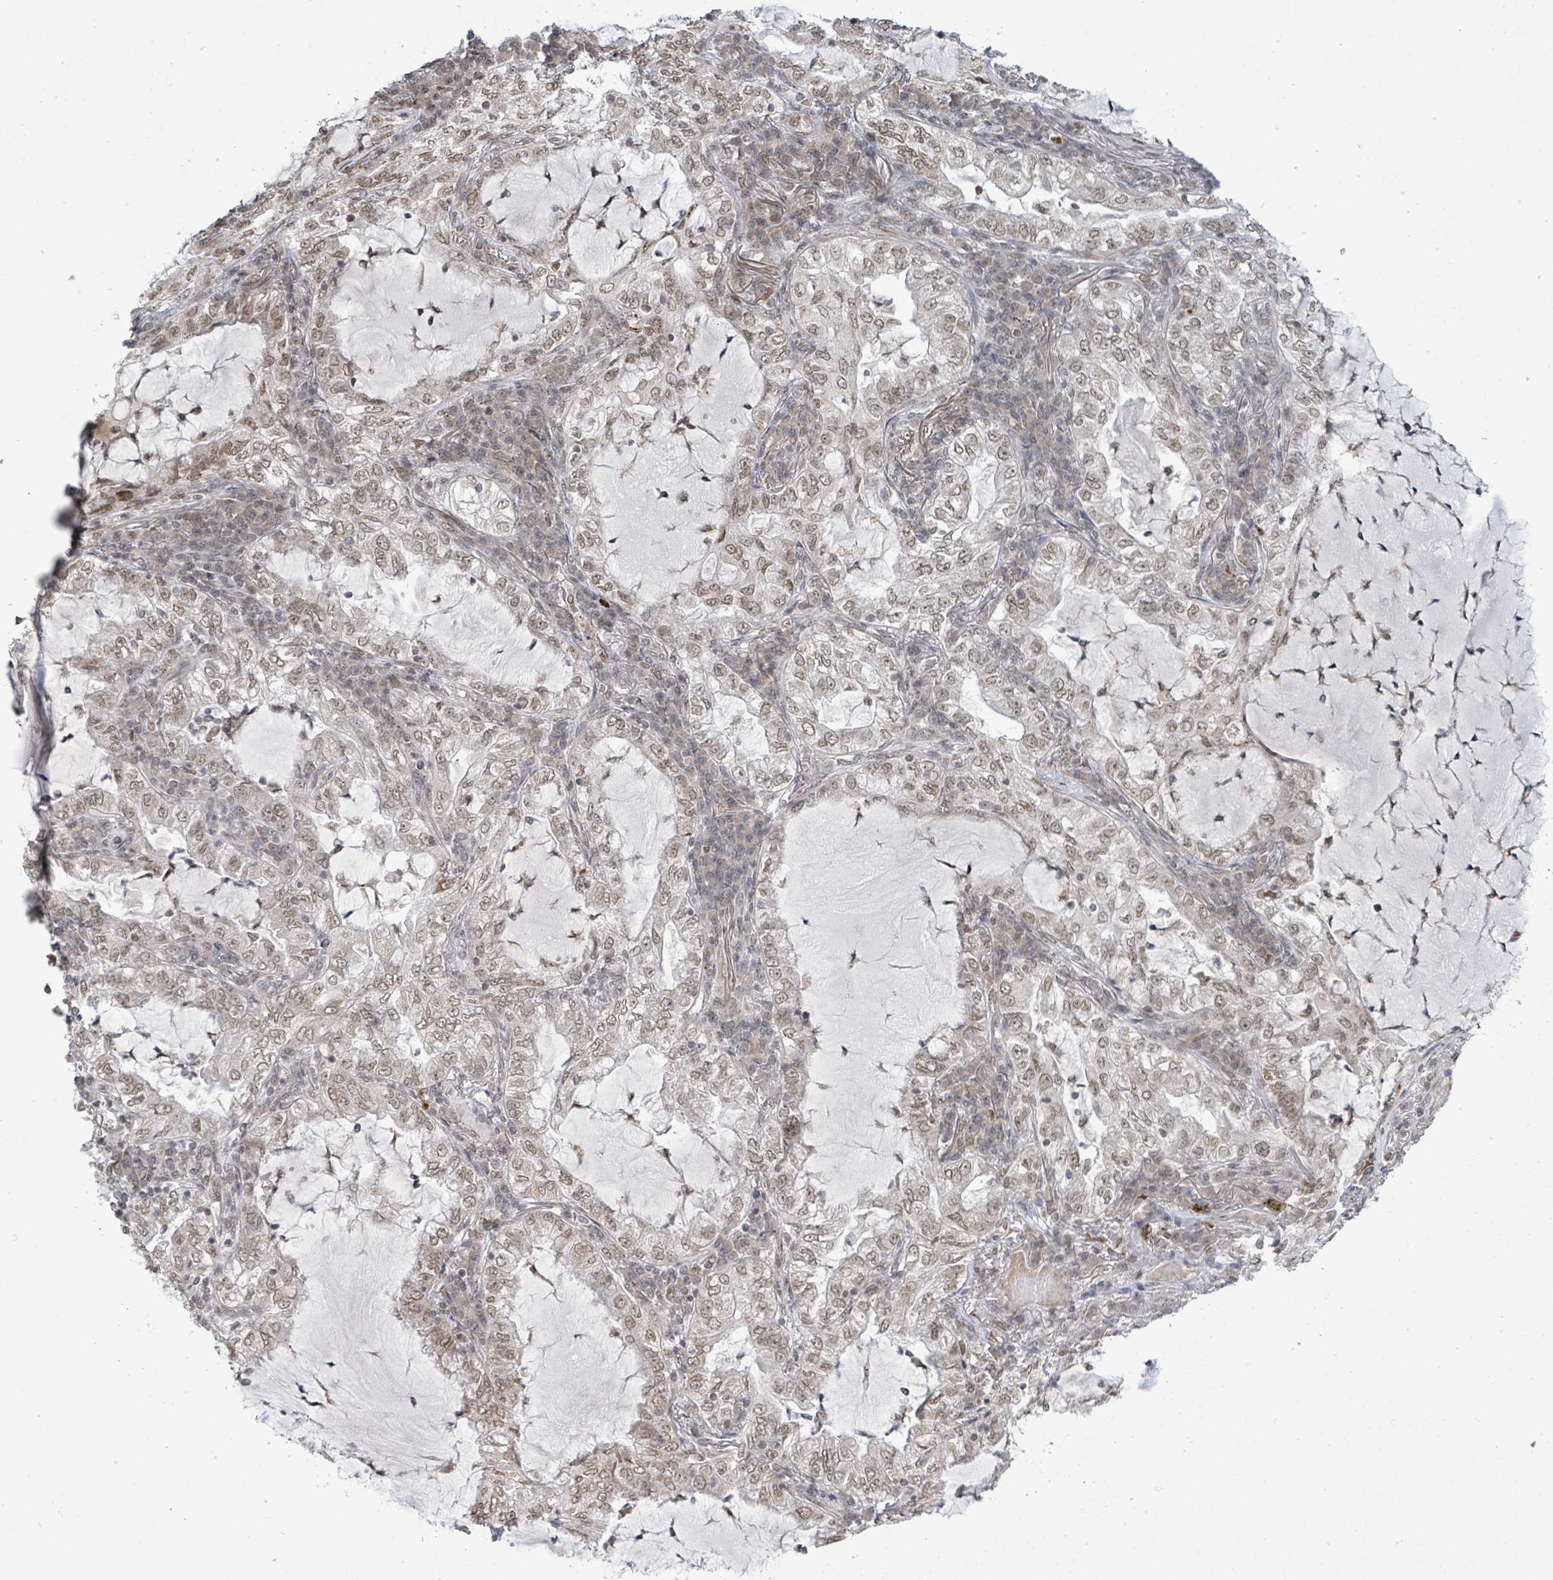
{"staining": {"intensity": "moderate", "quantity": ">75%", "location": "nuclear"}, "tissue": "lung cancer", "cell_type": "Tumor cells", "image_type": "cancer", "snomed": [{"axis": "morphology", "description": "Adenocarcinoma, NOS"}, {"axis": "topography", "description": "Lung"}], "caption": "Immunohistochemical staining of lung cancer reveals moderate nuclear protein positivity in approximately >75% of tumor cells.", "gene": "SBF2", "patient": {"sex": "female", "age": 73}}